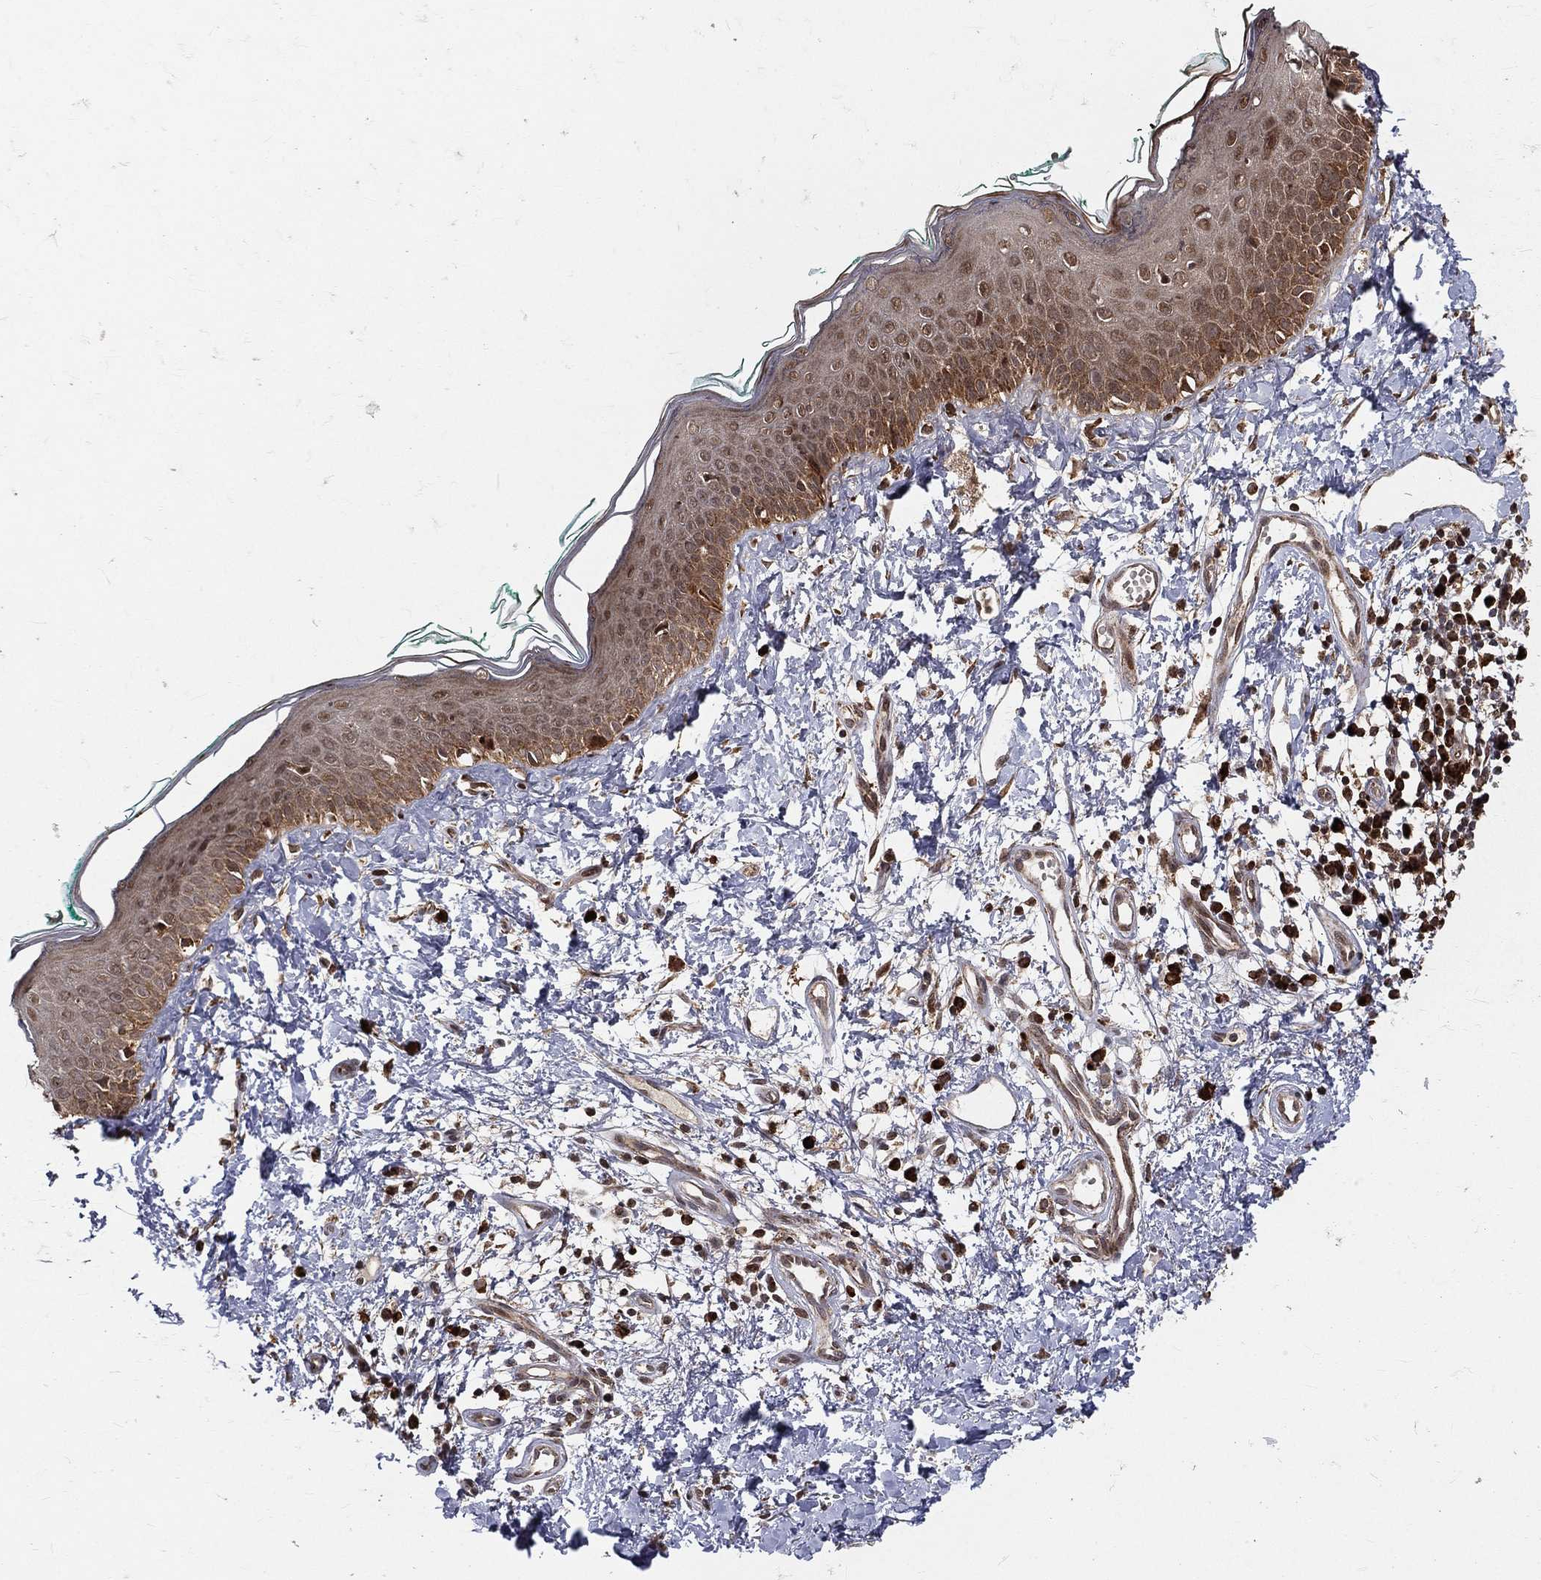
{"staining": {"intensity": "negative", "quantity": "none", "location": "none"}, "tissue": "skin", "cell_type": "Fibroblasts", "image_type": "normal", "snomed": [{"axis": "morphology", "description": "Normal tissue, NOS"}, {"axis": "morphology", "description": "Basal cell carcinoma"}, {"axis": "topography", "description": "Skin"}], "caption": "Immunohistochemistry of normal skin shows no expression in fibroblasts.", "gene": "MDM2", "patient": {"sex": "male", "age": 33}}